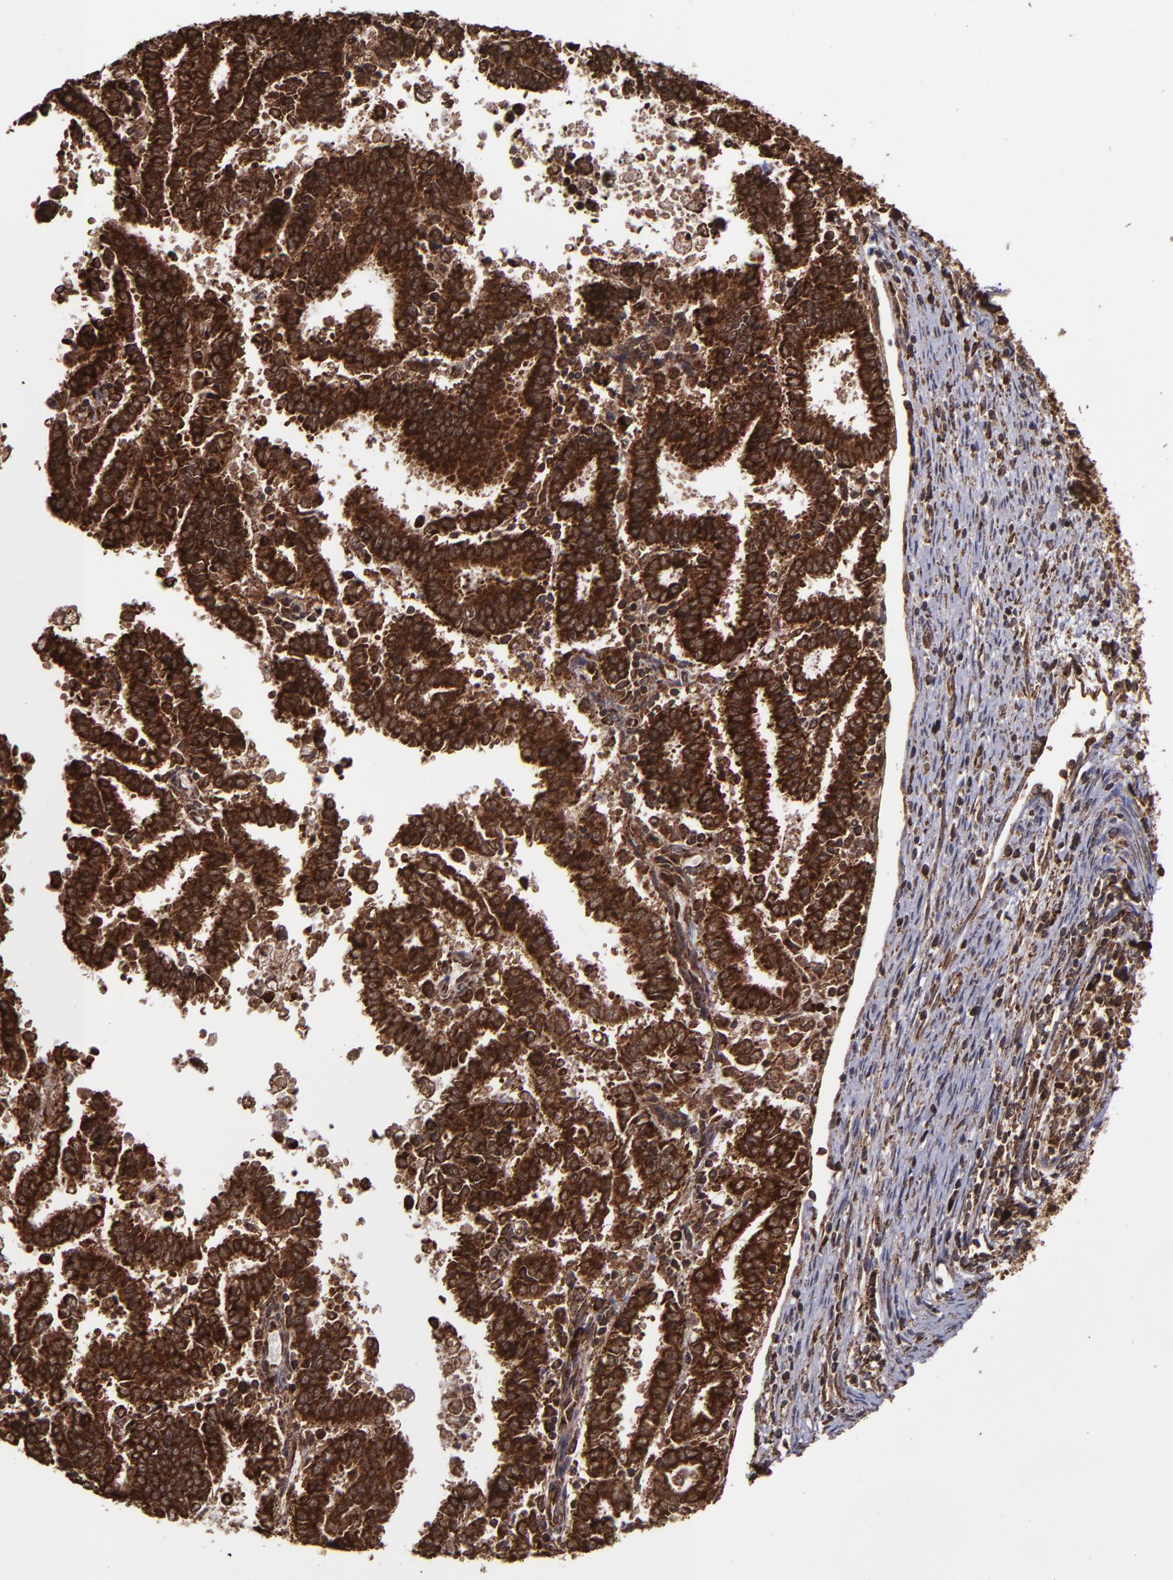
{"staining": {"intensity": "strong", "quantity": ">75%", "location": "cytoplasmic/membranous,nuclear"}, "tissue": "endometrial cancer", "cell_type": "Tumor cells", "image_type": "cancer", "snomed": [{"axis": "morphology", "description": "Adenocarcinoma, NOS"}, {"axis": "topography", "description": "Uterus"}], "caption": "Protein staining reveals strong cytoplasmic/membranous and nuclear staining in approximately >75% of tumor cells in endometrial adenocarcinoma.", "gene": "EIF4ENIF1", "patient": {"sex": "female", "age": 83}}